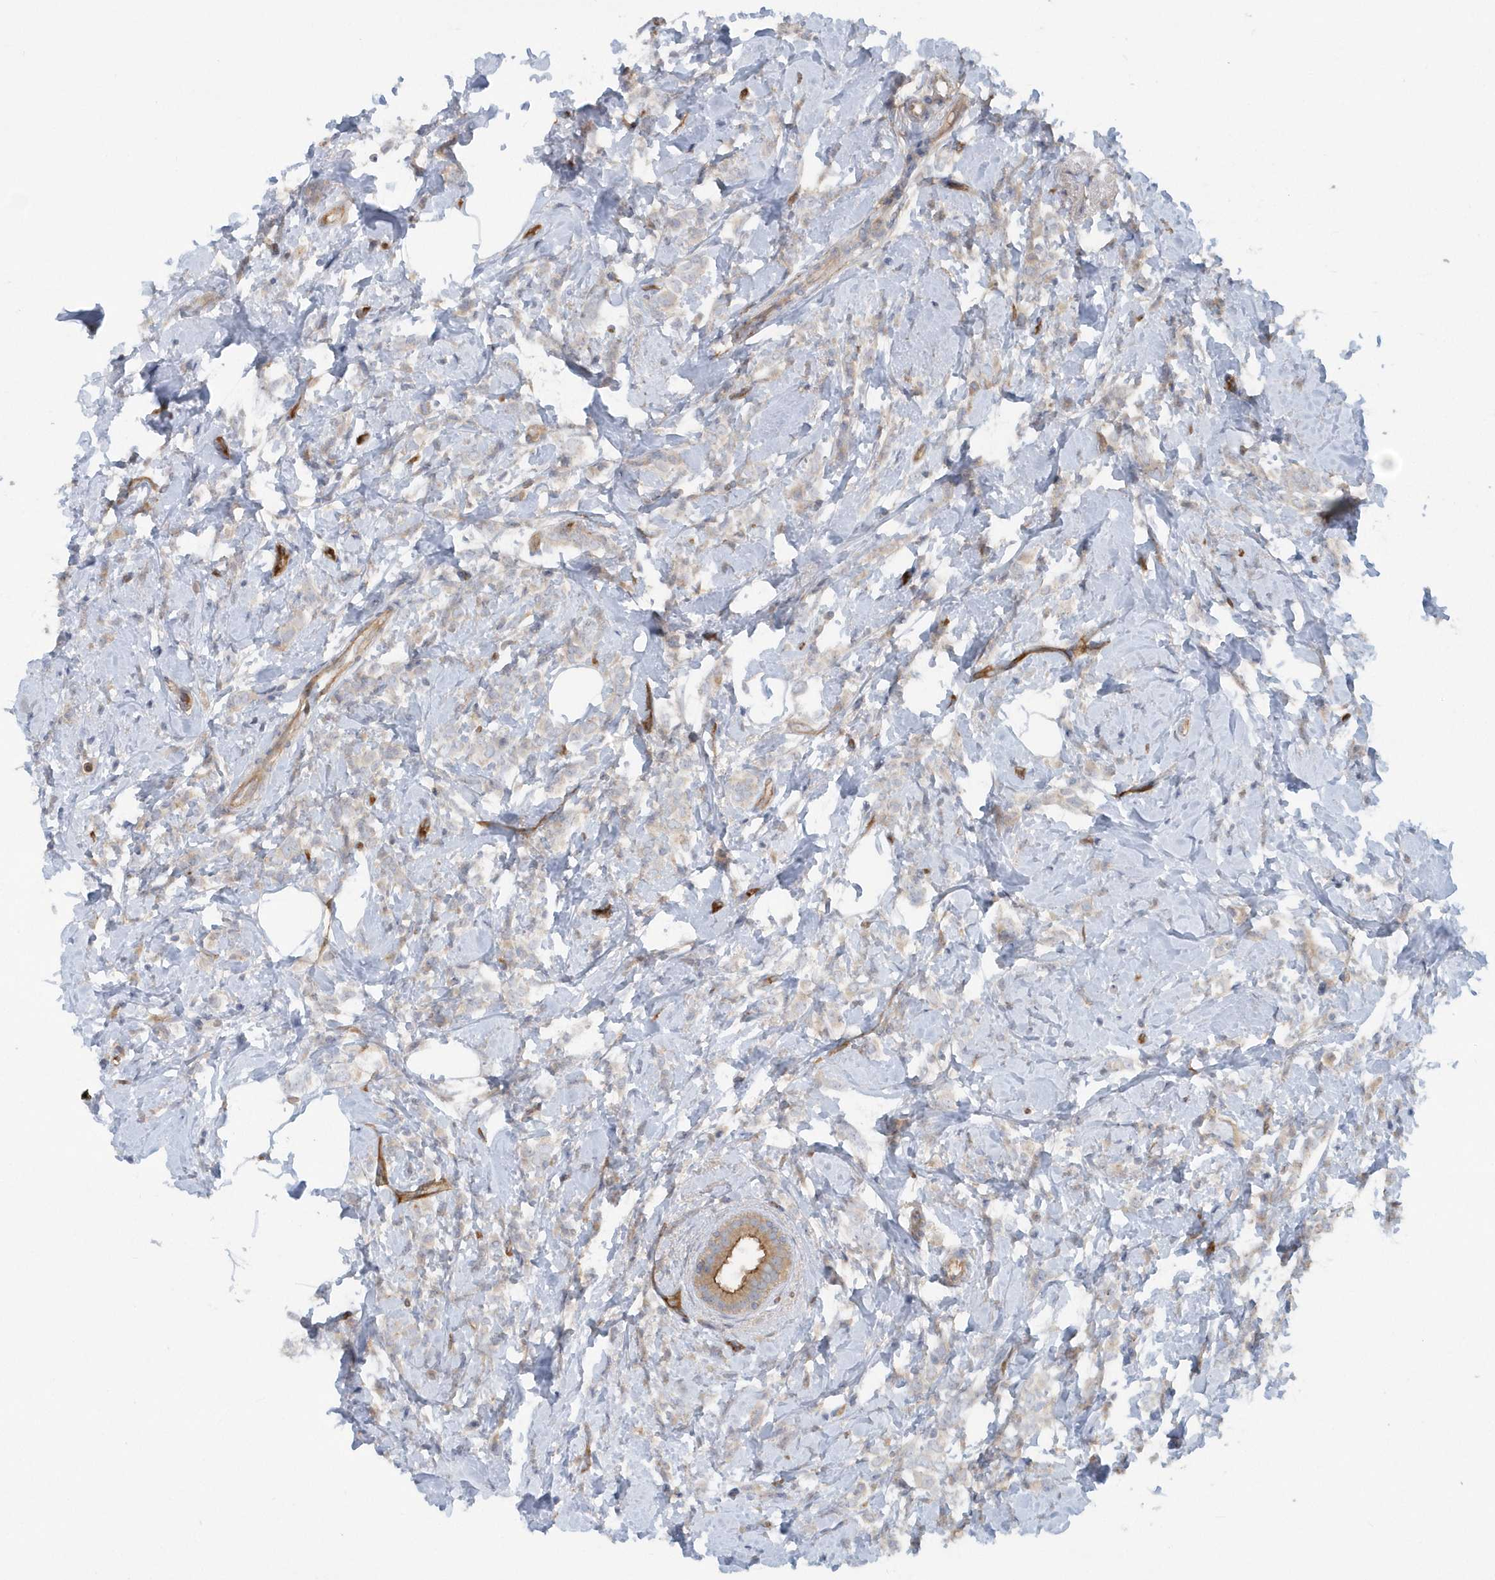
{"staining": {"intensity": "weak", "quantity": "<25%", "location": "cytoplasmic/membranous"}, "tissue": "breast cancer", "cell_type": "Tumor cells", "image_type": "cancer", "snomed": [{"axis": "morphology", "description": "Lobular carcinoma"}, {"axis": "topography", "description": "Breast"}], "caption": "The histopathology image reveals no significant expression in tumor cells of breast lobular carcinoma.", "gene": "RAI14", "patient": {"sex": "female", "age": 47}}